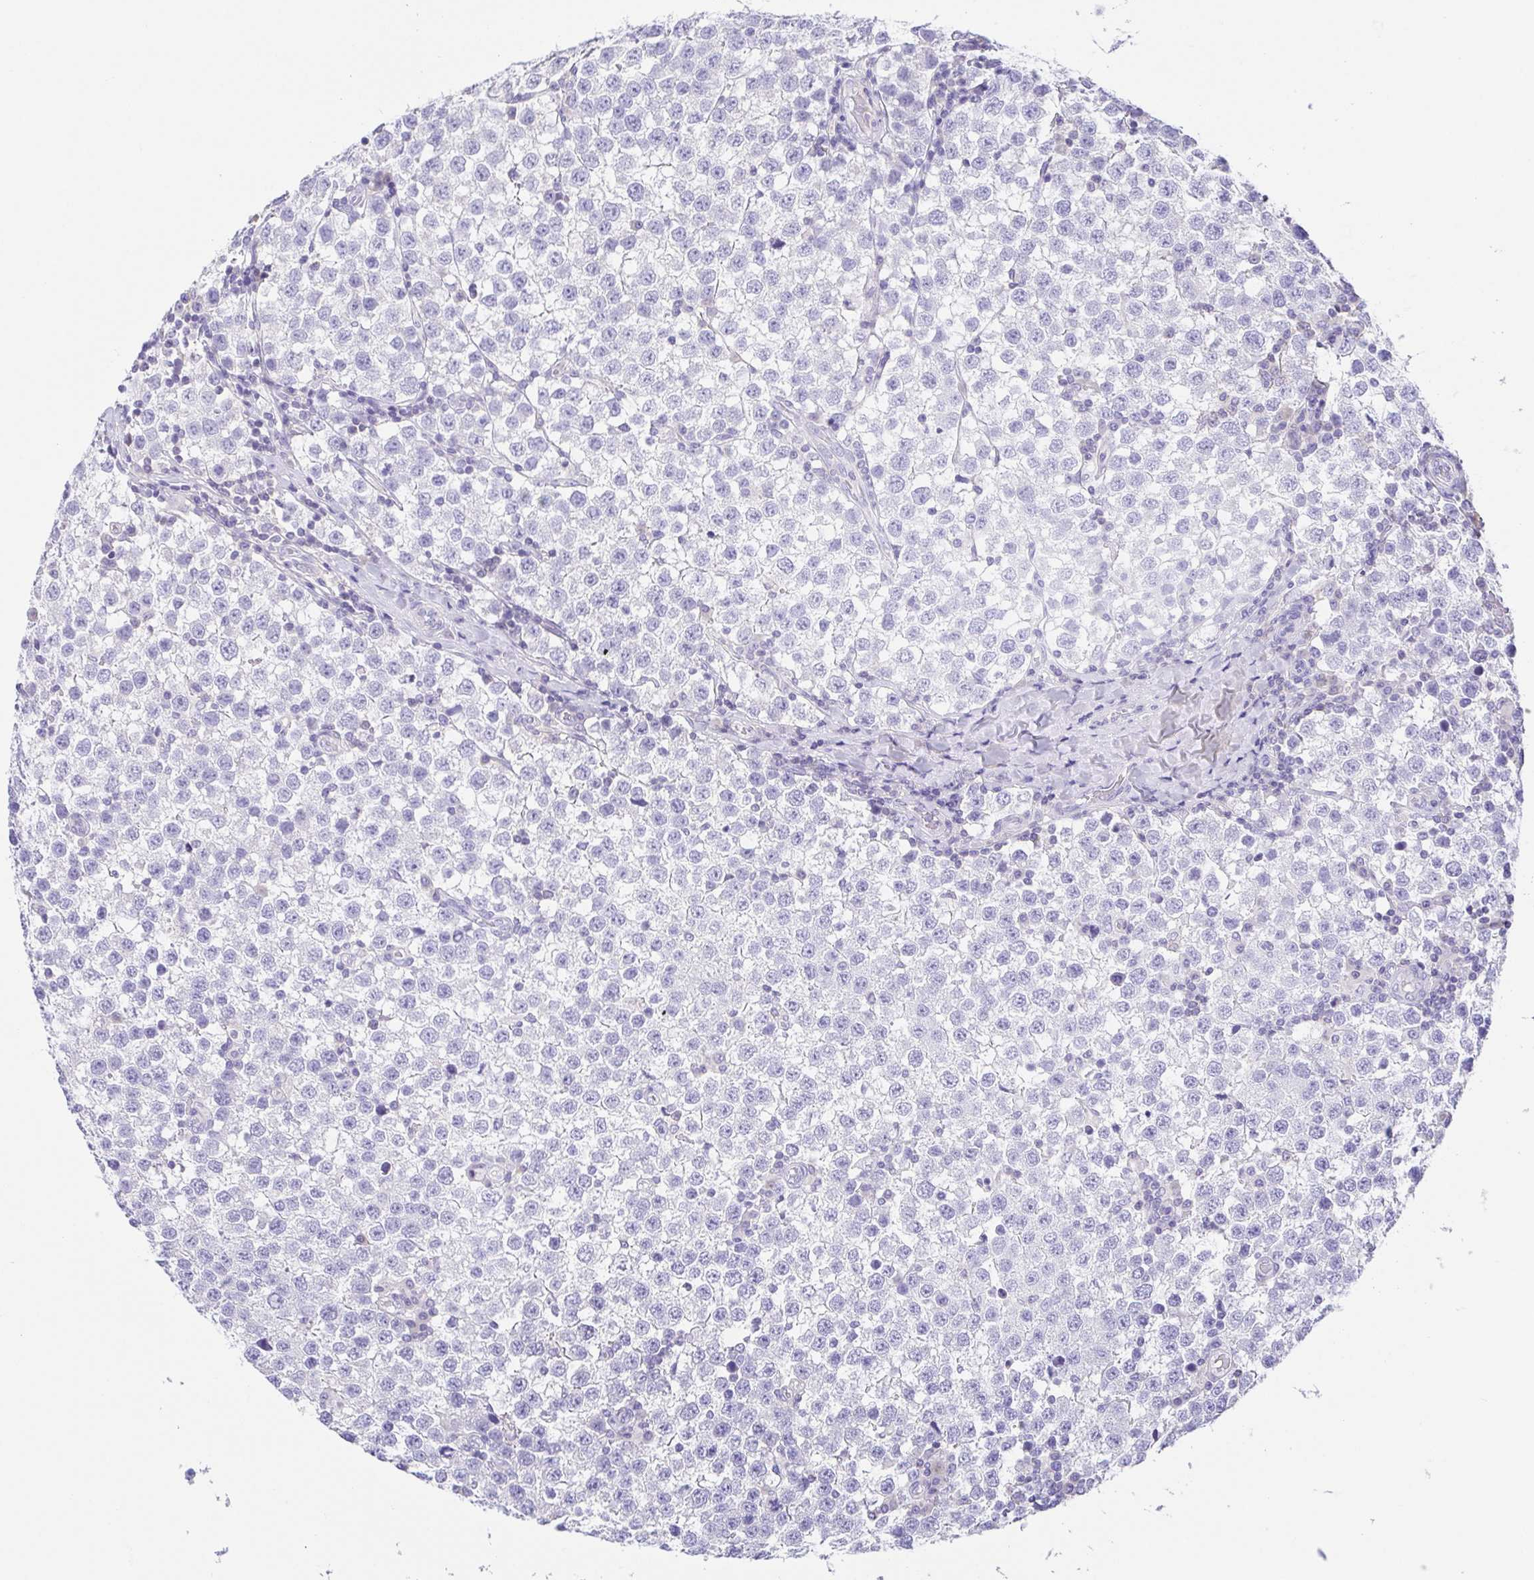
{"staining": {"intensity": "negative", "quantity": "none", "location": "none"}, "tissue": "testis cancer", "cell_type": "Tumor cells", "image_type": "cancer", "snomed": [{"axis": "morphology", "description": "Seminoma, NOS"}, {"axis": "topography", "description": "Testis"}], "caption": "Testis seminoma was stained to show a protein in brown. There is no significant positivity in tumor cells.", "gene": "ARPP21", "patient": {"sex": "male", "age": 34}}